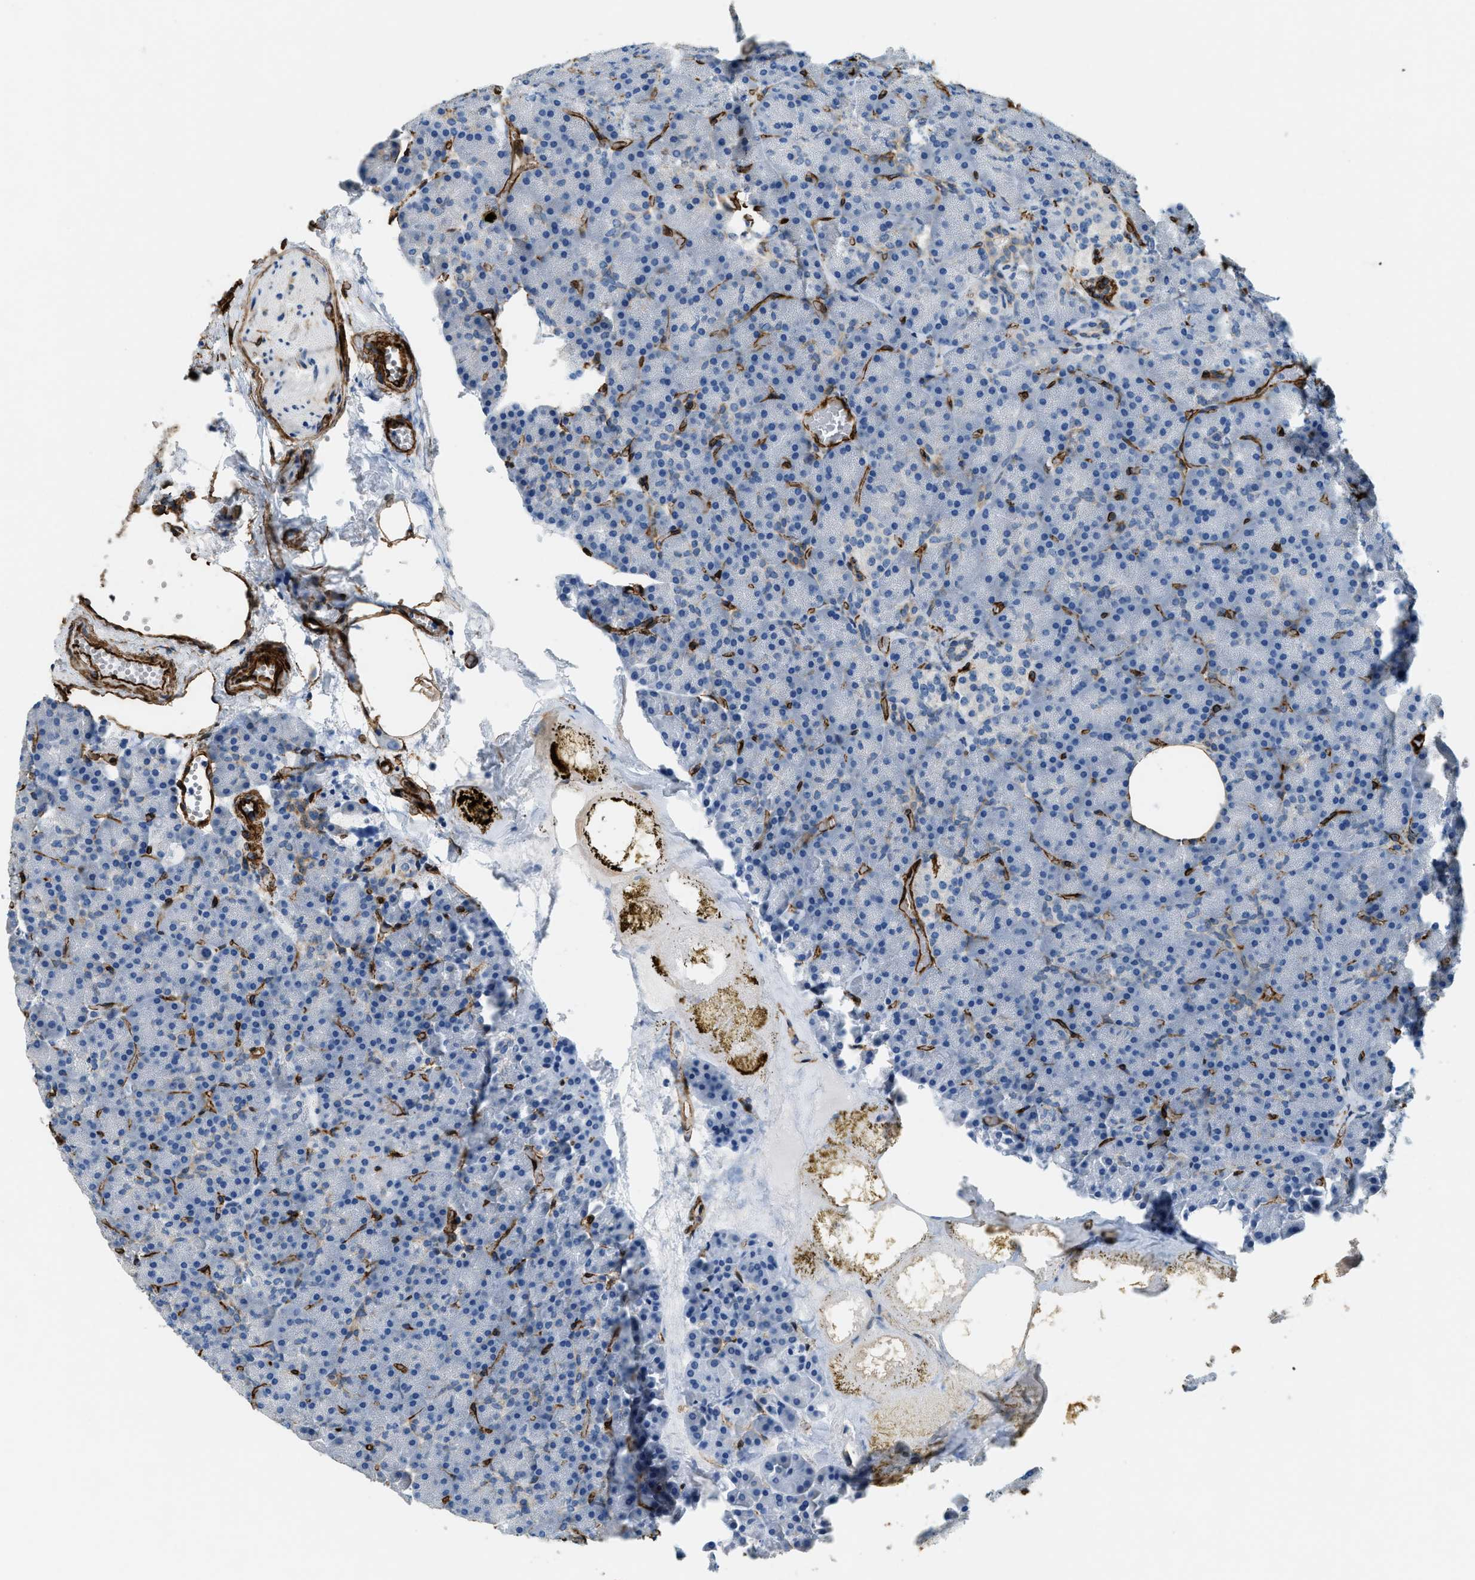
{"staining": {"intensity": "moderate", "quantity": "<25%", "location": "cytoplasmic/membranous"}, "tissue": "pancreas", "cell_type": "Exocrine glandular cells", "image_type": "normal", "snomed": [{"axis": "morphology", "description": "Normal tissue, NOS"}, {"axis": "morphology", "description": "Carcinoid, malignant, NOS"}, {"axis": "topography", "description": "Pancreas"}], "caption": "Exocrine glandular cells demonstrate low levels of moderate cytoplasmic/membranous positivity in approximately <25% of cells in unremarkable human pancreas. (brown staining indicates protein expression, while blue staining denotes nuclei).", "gene": "TMEM43", "patient": {"sex": "female", "age": 35}}